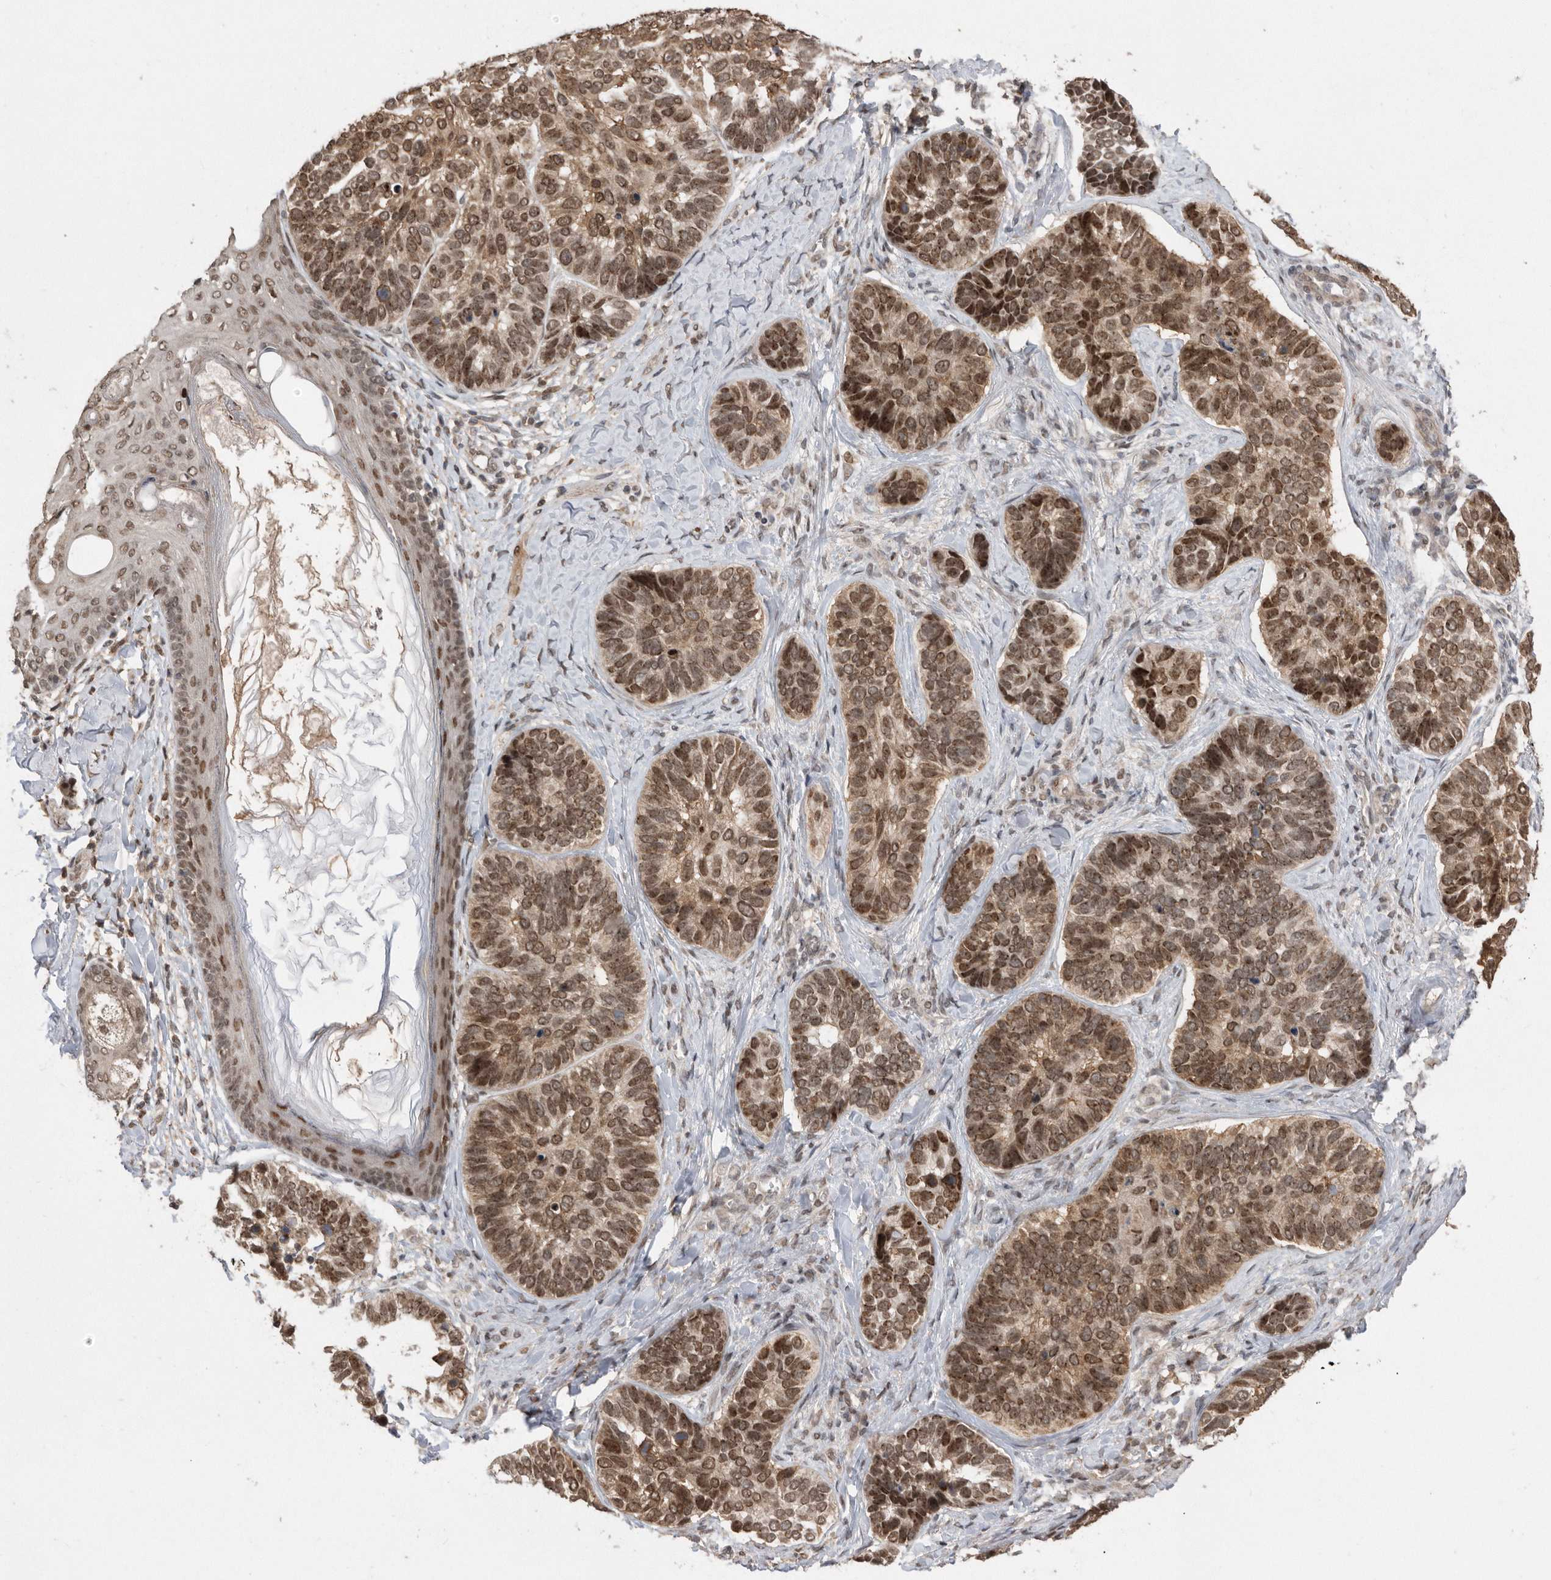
{"staining": {"intensity": "strong", "quantity": ">75%", "location": "cytoplasmic/membranous,nuclear"}, "tissue": "skin cancer", "cell_type": "Tumor cells", "image_type": "cancer", "snomed": [{"axis": "morphology", "description": "Basal cell carcinoma"}, {"axis": "topography", "description": "Skin"}], "caption": "Tumor cells reveal high levels of strong cytoplasmic/membranous and nuclear expression in approximately >75% of cells in skin cancer (basal cell carcinoma).", "gene": "TDRD3", "patient": {"sex": "male", "age": 62}}